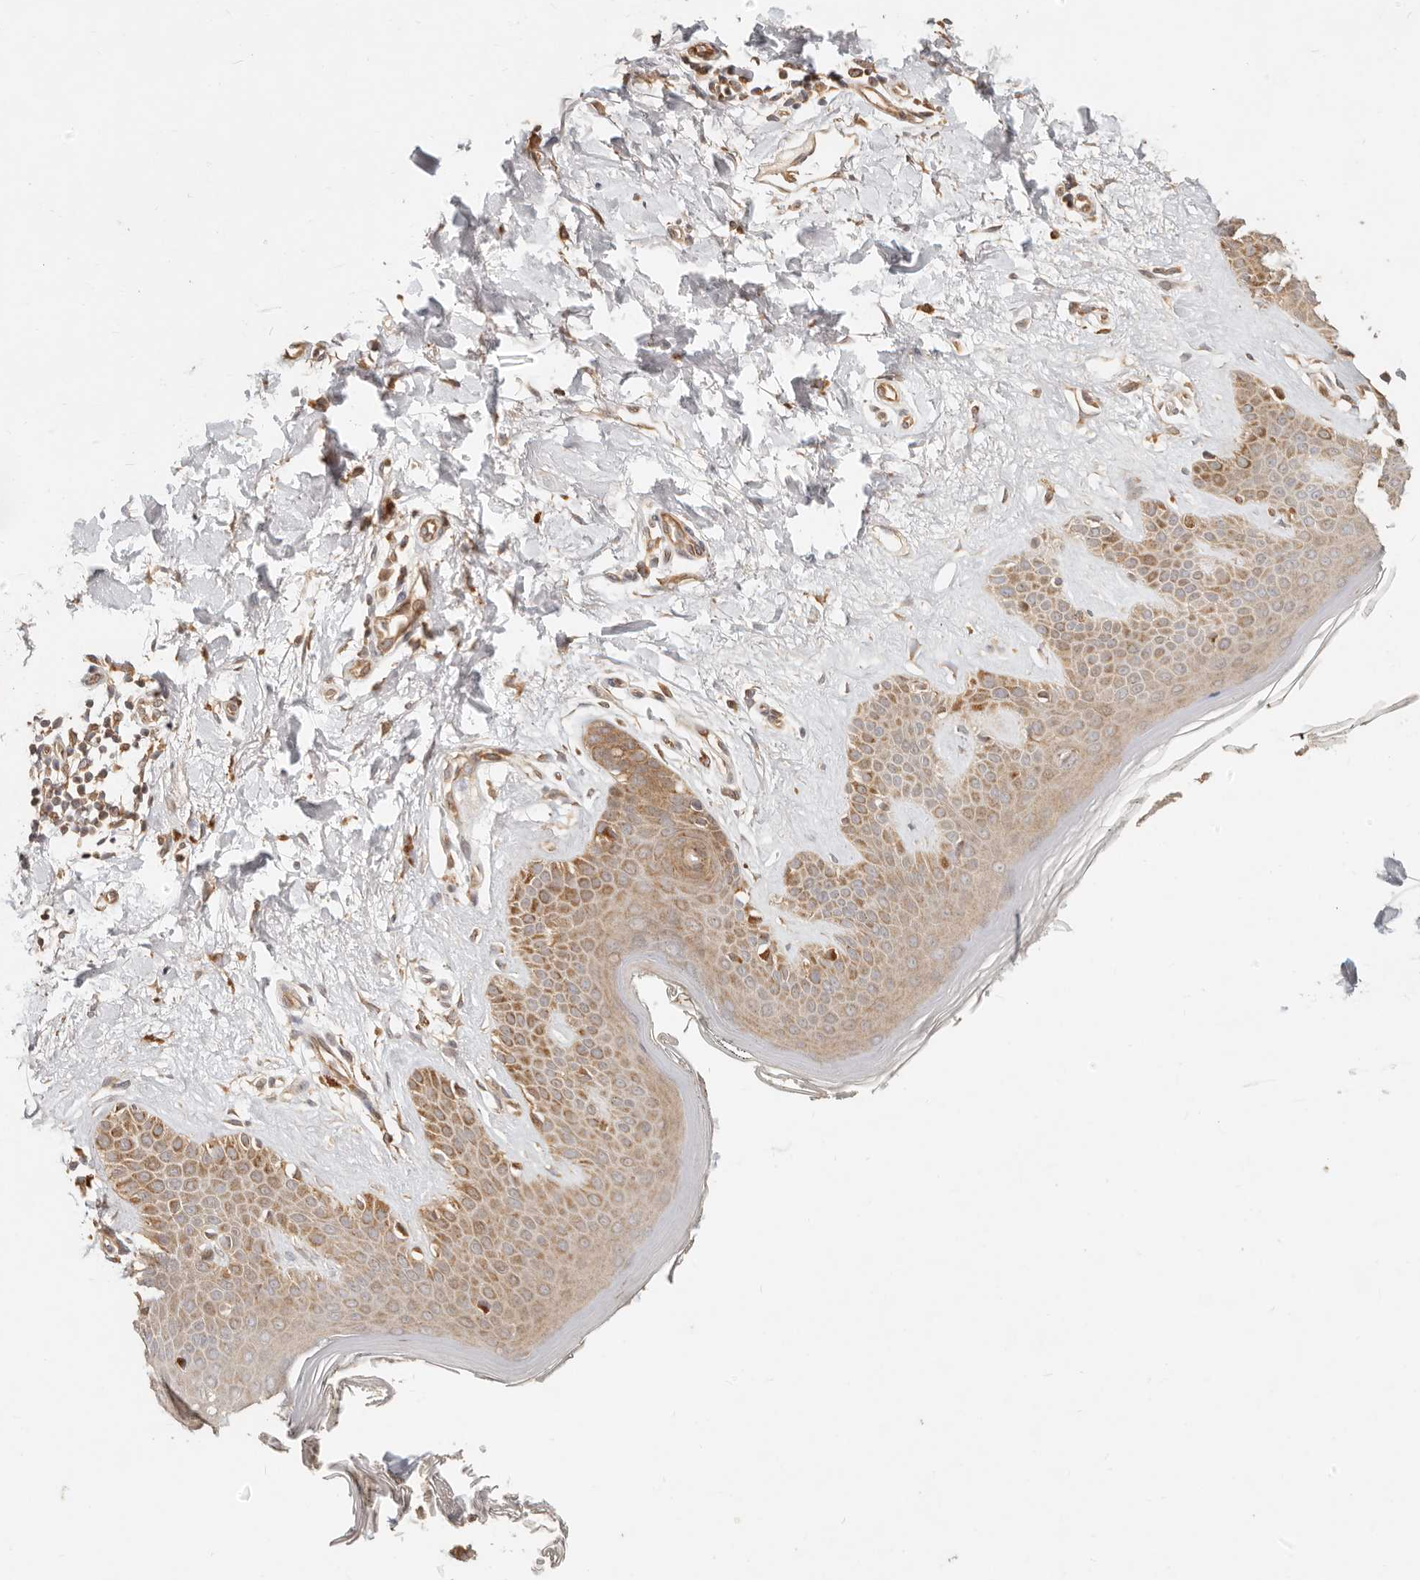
{"staining": {"intensity": "moderate", "quantity": ">75%", "location": "cytoplasmic/membranous"}, "tissue": "skin", "cell_type": "Fibroblasts", "image_type": "normal", "snomed": [{"axis": "morphology", "description": "Normal tissue, NOS"}, {"axis": "topography", "description": "Skin"}], "caption": "IHC photomicrograph of normal skin stained for a protein (brown), which reveals medium levels of moderate cytoplasmic/membranous positivity in approximately >75% of fibroblasts.", "gene": "TIMM17A", "patient": {"sex": "female", "age": 64}}